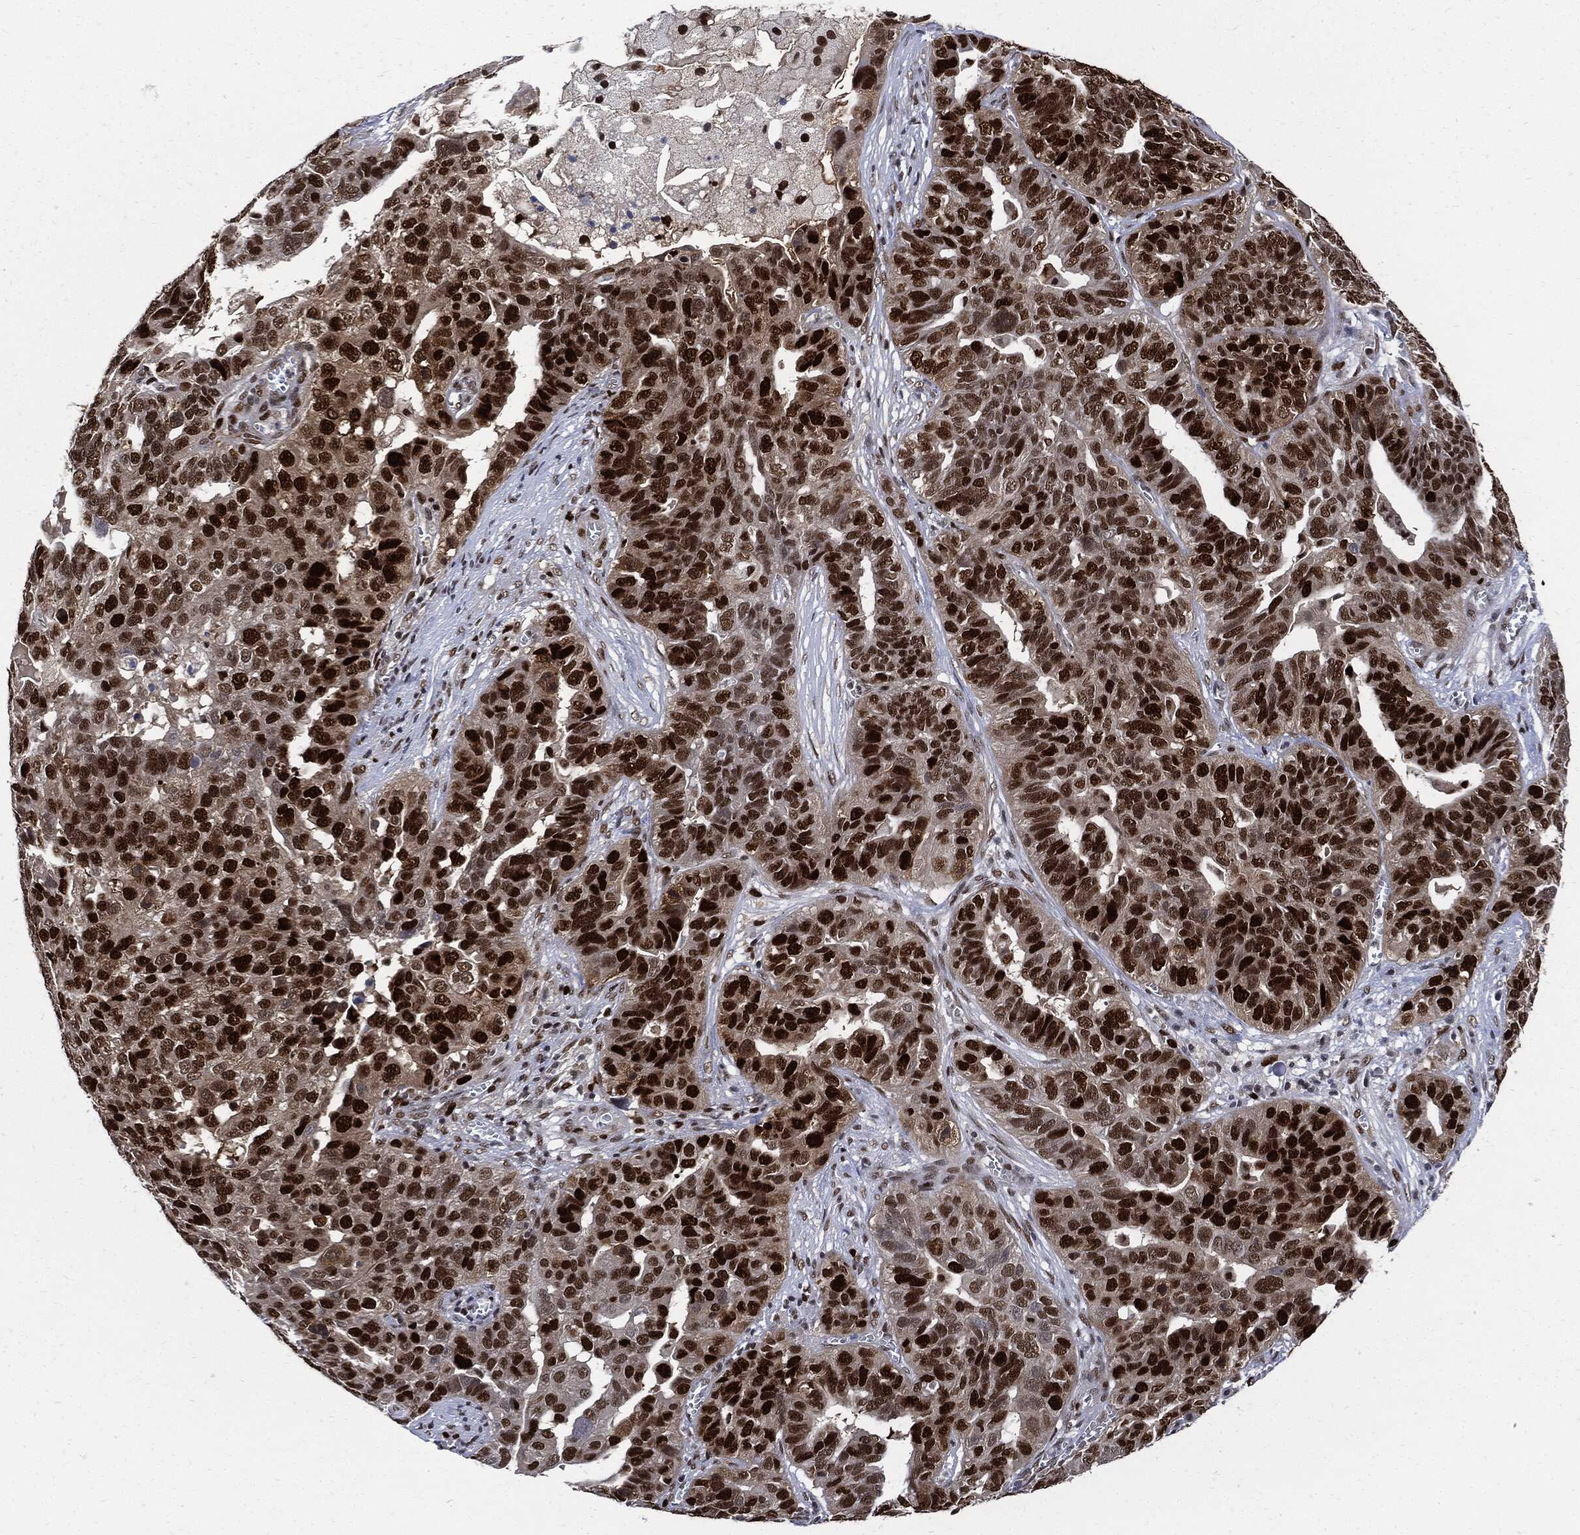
{"staining": {"intensity": "strong", "quantity": ">75%", "location": "nuclear"}, "tissue": "ovarian cancer", "cell_type": "Tumor cells", "image_type": "cancer", "snomed": [{"axis": "morphology", "description": "Carcinoma, endometroid"}, {"axis": "topography", "description": "Soft tissue"}, {"axis": "topography", "description": "Ovary"}], "caption": "A photomicrograph of ovarian cancer stained for a protein exhibits strong nuclear brown staining in tumor cells.", "gene": "PCNA", "patient": {"sex": "female", "age": 52}}